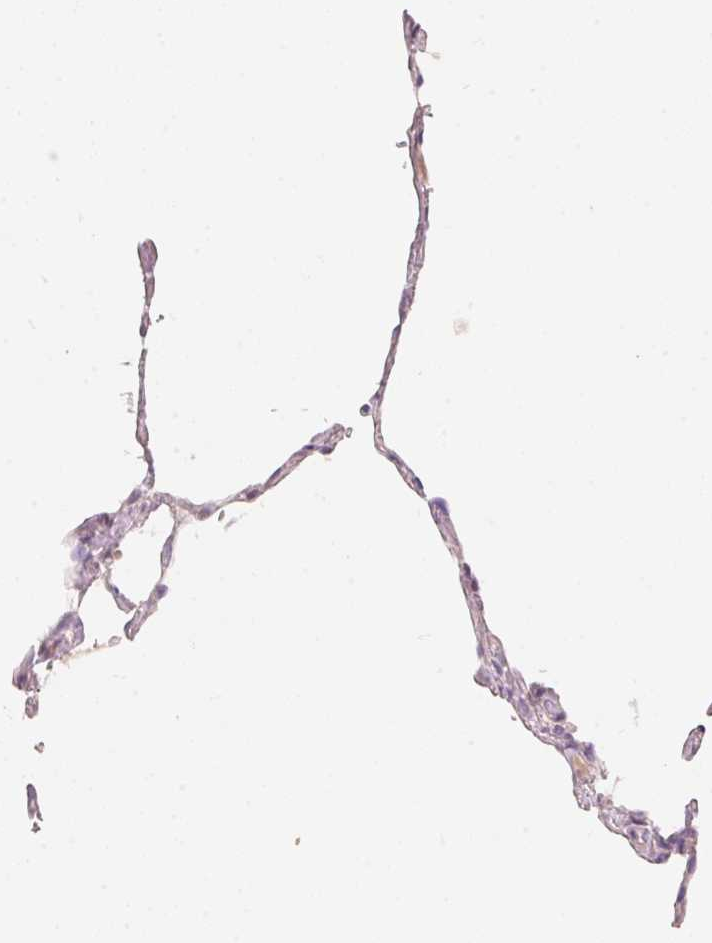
{"staining": {"intensity": "negative", "quantity": "none", "location": "none"}, "tissue": "lung", "cell_type": "Alveolar cells", "image_type": "normal", "snomed": [{"axis": "morphology", "description": "Normal tissue, NOS"}, {"axis": "topography", "description": "Lung"}], "caption": "This is a image of immunohistochemistry (IHC) staining of unremarkable lung, which shows no staining in alveolar cells.", "gene": "TP53AIP1", "patient": {"sex": "female", "age": 57}}